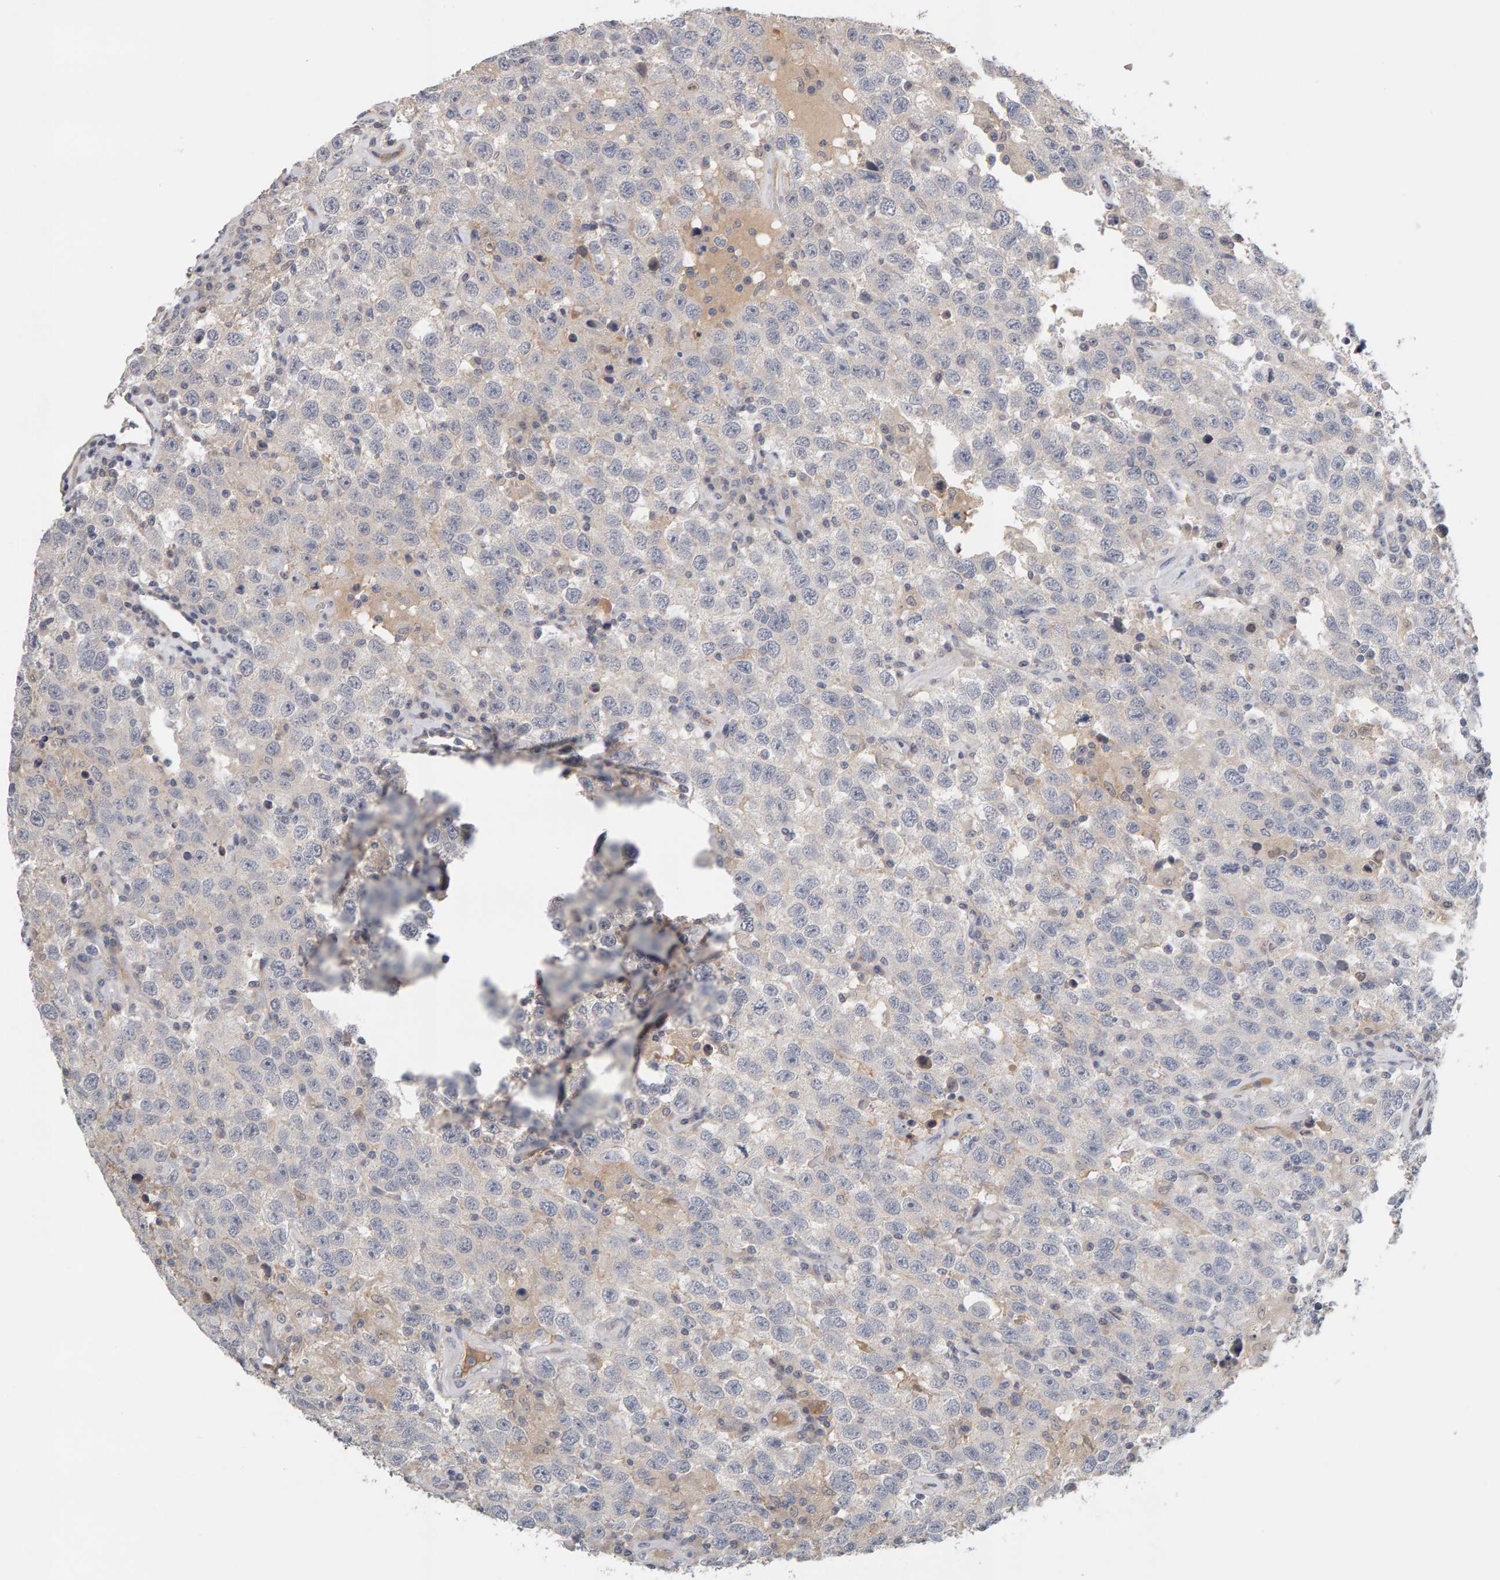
{"staining": {"intensity": "negative", "quantity": "none", "location": "none"}, "tissue": "testis cancer", "cell_type": "Tumor cells", "image_type": "cancer", "snomed": [{"axis": "morphology", "description": "Seminoma, NOS"}, {"axis": "topography", "description": "Testis"}], "caption": "High power microscopy photomicrograph of an immunohistochemistry micrograph of seminoma (testis), revealing no significant staining in tumor cells. Nuclei are stained in blue.", "gene": "GFUS", "patient": {"sex": "male", "age": 41}}